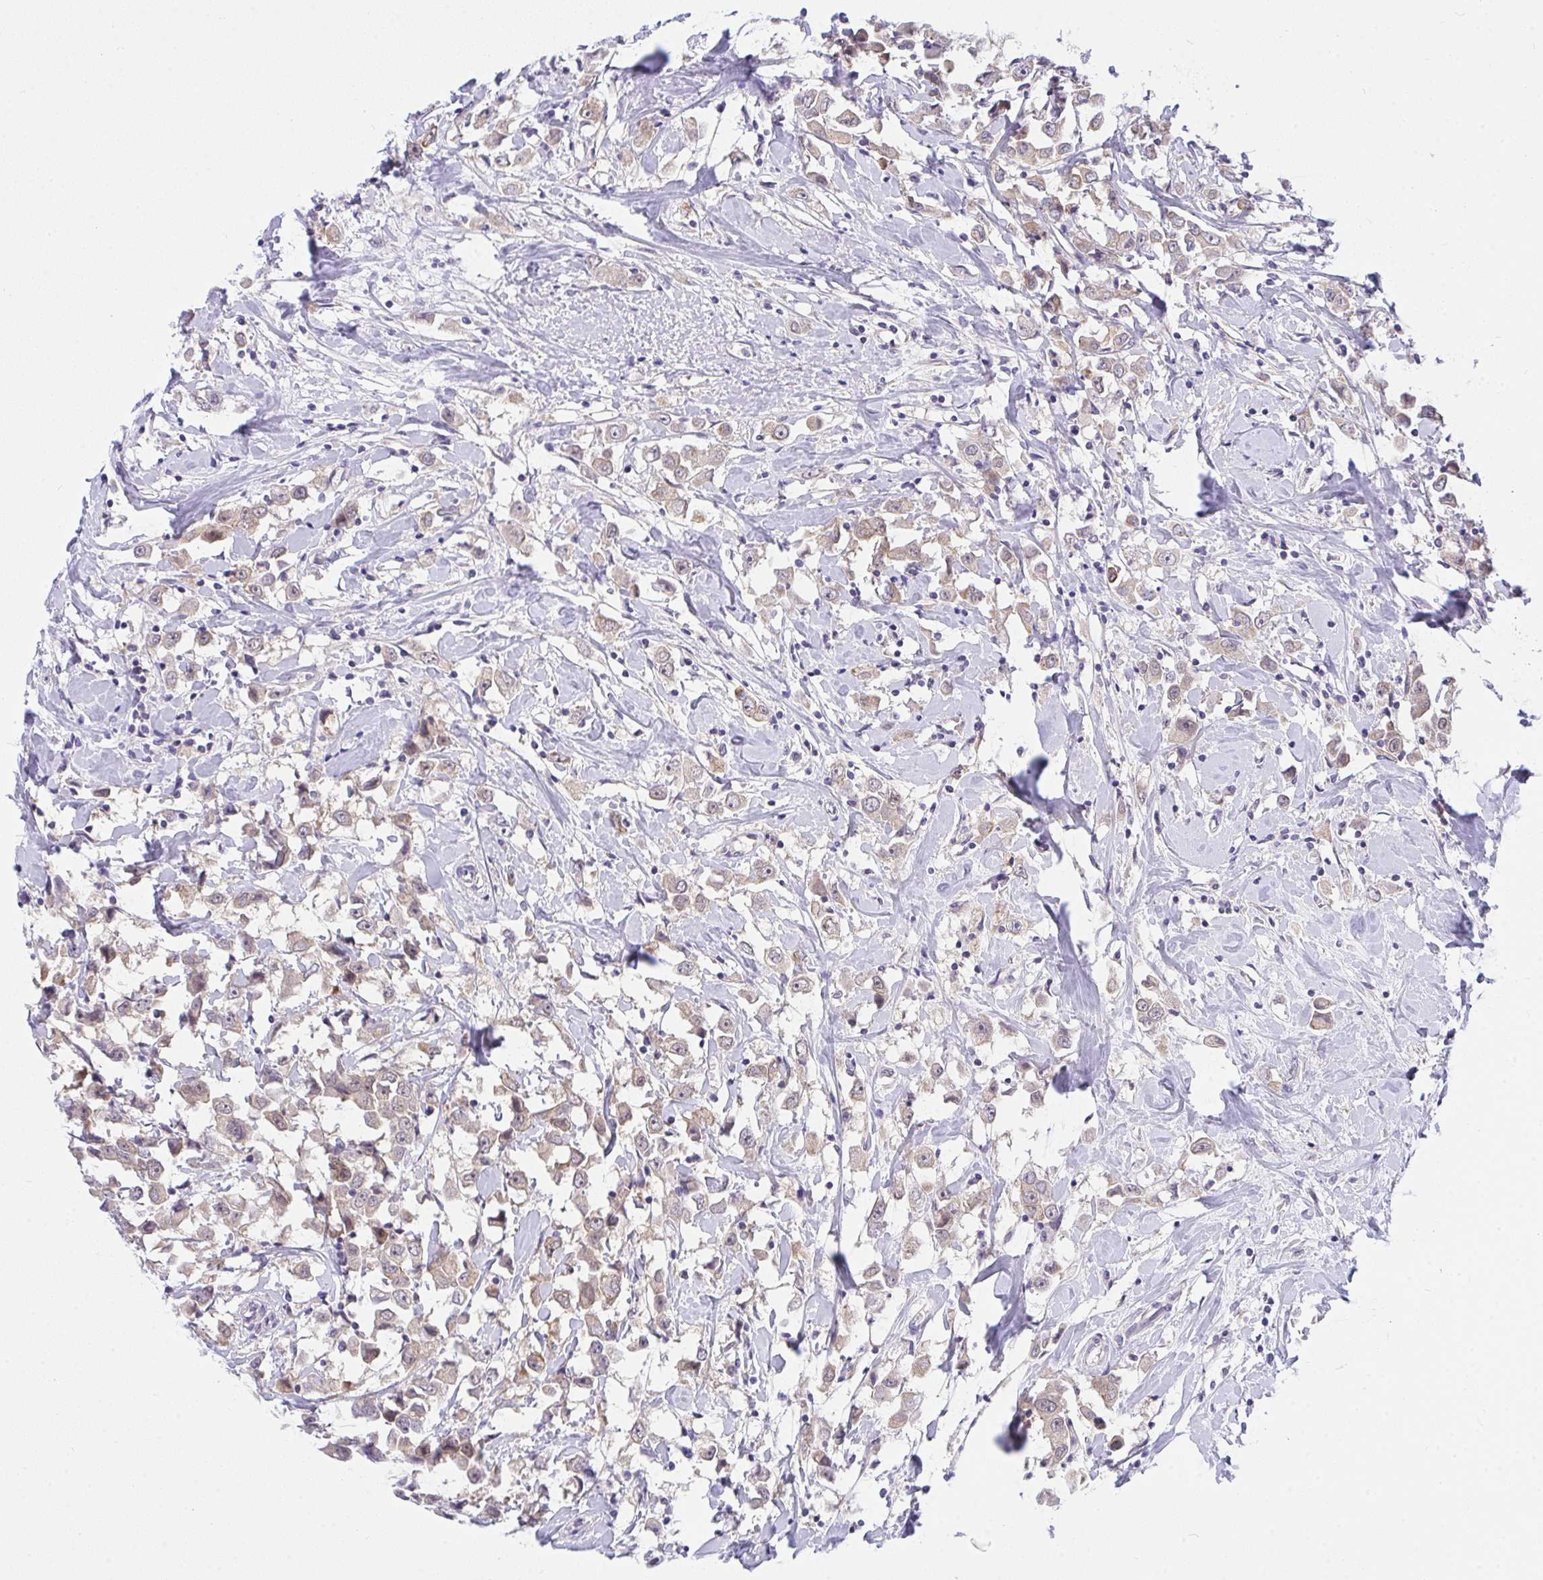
{"staining": {"intensity": "weak", "quantity": ">75%", "location": "cytoplasmic/membranous"}, "tissue": "breast cancer", "cell_type": "Tumor cells", "image_type": "cancer", "snomed": [{"axis": "morphology", "description": "Duct carcinoma"}, {"axis": "topography", "description": "Breast"}], "caption": "Immunohistochemistry (IHC) staining of breast cancer, which shows low levels of weak cytoplasmic/membranous expression in approximately >75% of tumor cells indicating weak cytoplasmic/membranous protein expression. The staining was performed using DAB (brown) for protein detection and nuclei were counterstained in hematoxylin (blue).", "gene": "HOXD12", "patient": {"sex": "female", "age": 61}}